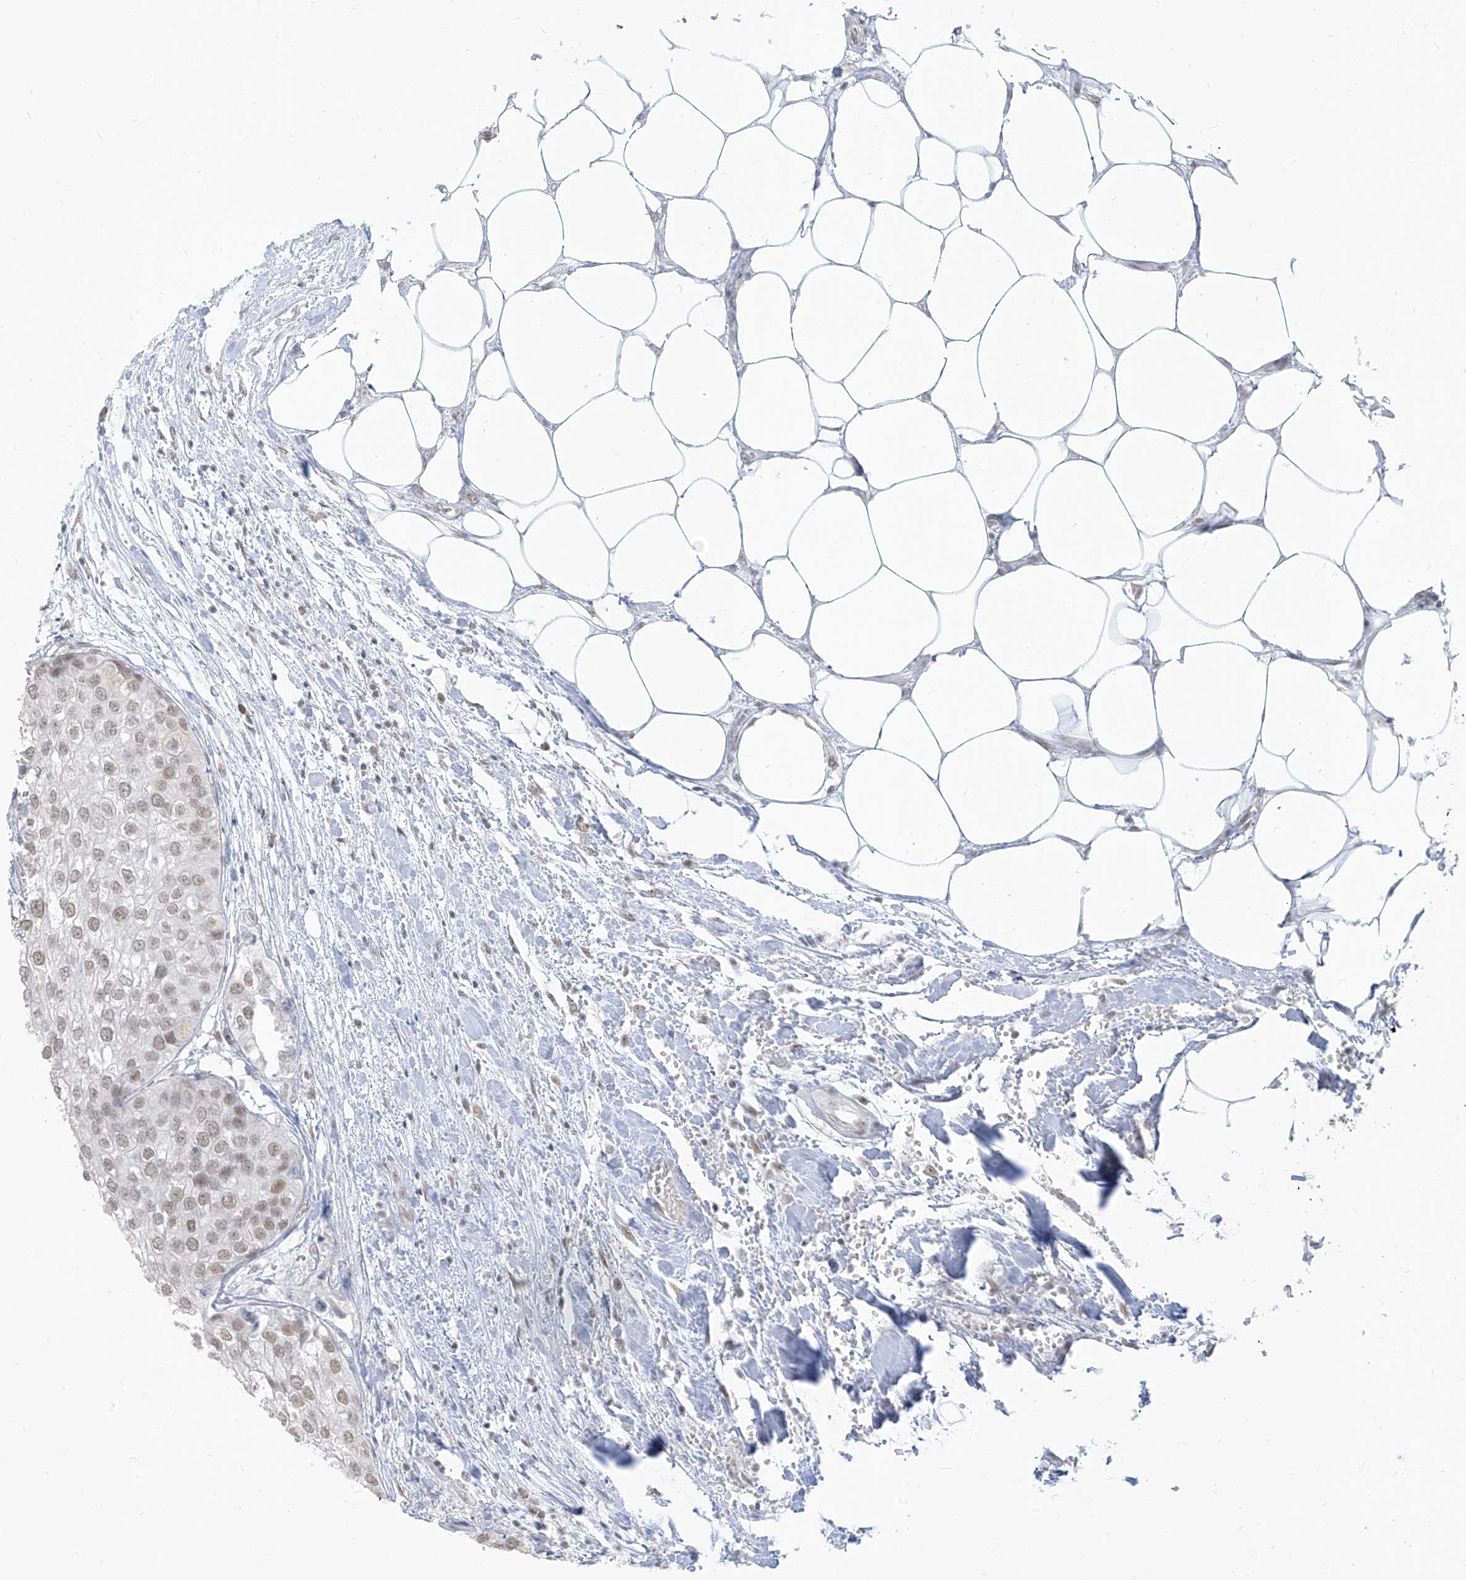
{"staining": {"intensity": "weak", "quantity": ">75%", "location": "nuclear"}, "tissue": "urothelial cancer", "cell_type": "Tumor cells", "image_type": "cancer", "snomed": [{"axis": "morphology", "description": "Urothelial carcinoma, High grade"}, {"axis": "topography", "description": "Urinary bladder"}], "caption": "Immunohistochemical staining of high-grade urothelial carcinoma displays low levels of weak nuclear protein expression in approximately >75% of tumor cells.", "gene": "SUPT5H", "patient": {"sex": "male", "age": 64}}